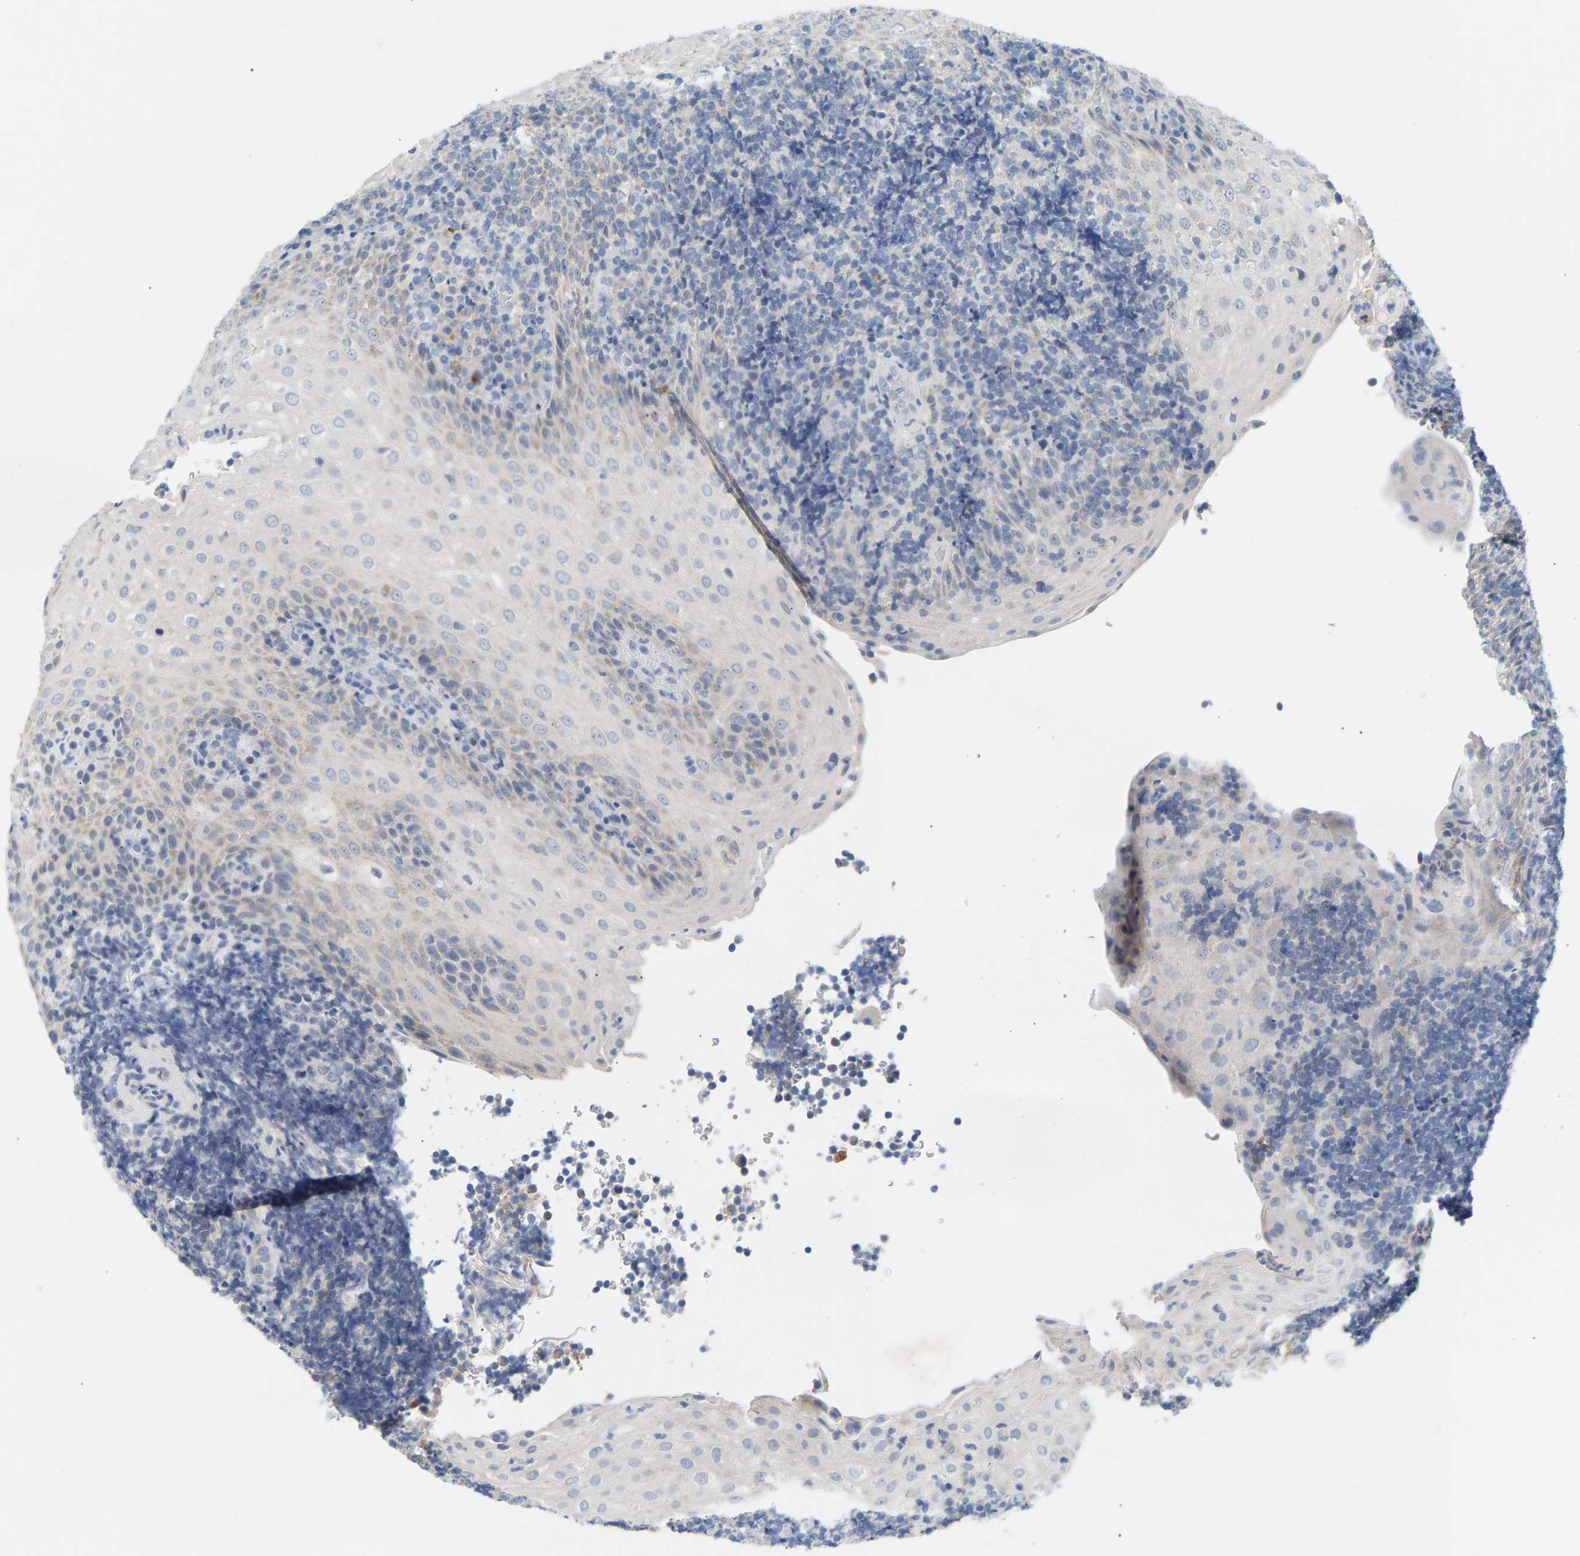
{"staining": {"intensity": "negative", "quantity": "none", "location": "none"}, "tissue": "tonsil", "cell_type": "Germinal center cells", "image_type": "normal", "snomed": [{"axis": "morphology", "description": "Normal tissue, NOS"}, {"axis": "topography", "description": "Tonsil"}], "caption": "Immunohistochemical staining of normal tonsil shows no significant expression in germinal center cells. (DAB immunohistochemistry, high magnification).", "gene": "PEX1", "patient": {"sex": "male", "age": 37}}